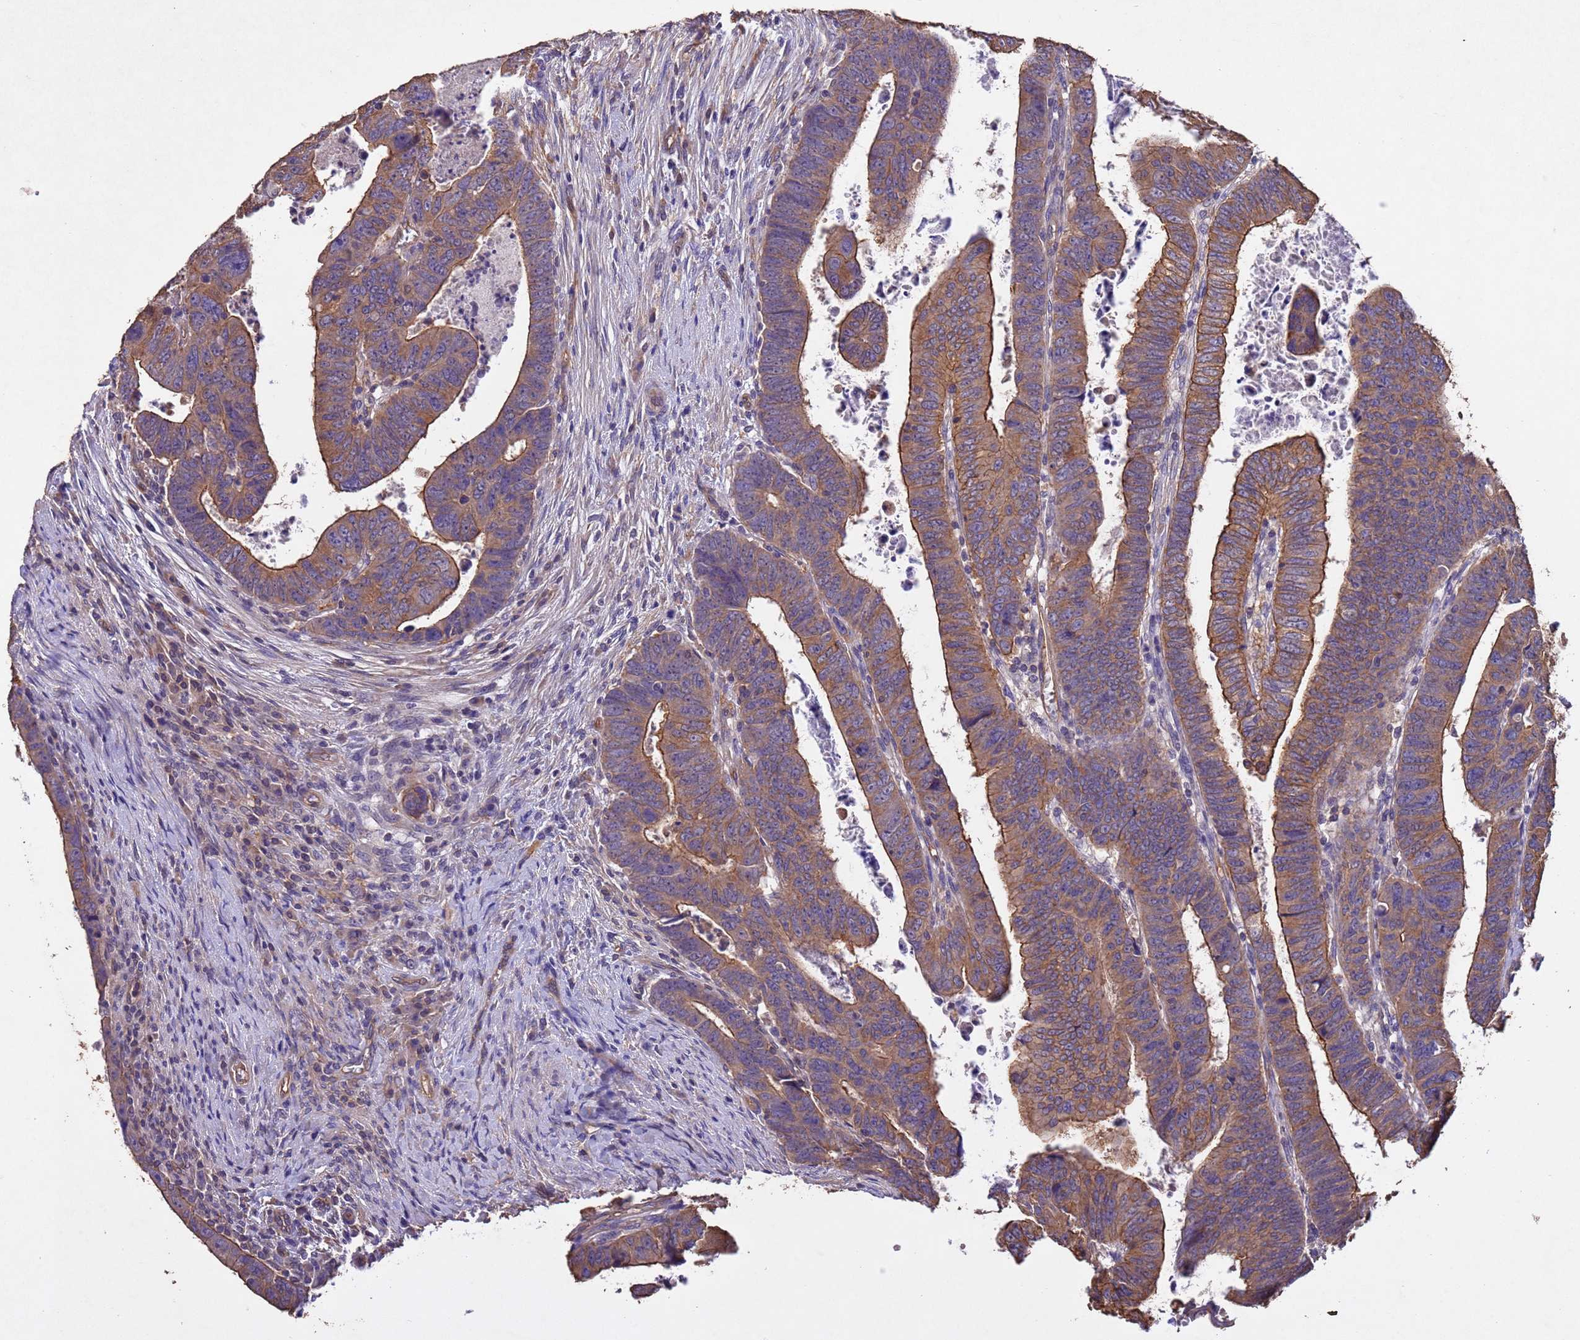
{"staining": {"intensity": "moderate", "quantity": ">75%", "location": "cytoplasmic/membranous"}, "tissue": "colorectal cancer", "cell_type": "Tumor cells", "image_type": "cancer", "snomed": [{"axis": "morphology", "description": "Normal tissue, NOS"}, {"axis": "morphology", "description": "Adenocarcinoma, NOS"}, {"axis": "topography", "description": "Rectum"}], "caption": "Colorectal adenocarcinoma stained with a brown dye shows moderate cytoplasmic/membranous positive staining in approximately >75% of tumor cells.", "gene": "MTX3", "patient": {"sex": "female", "age": 65}}